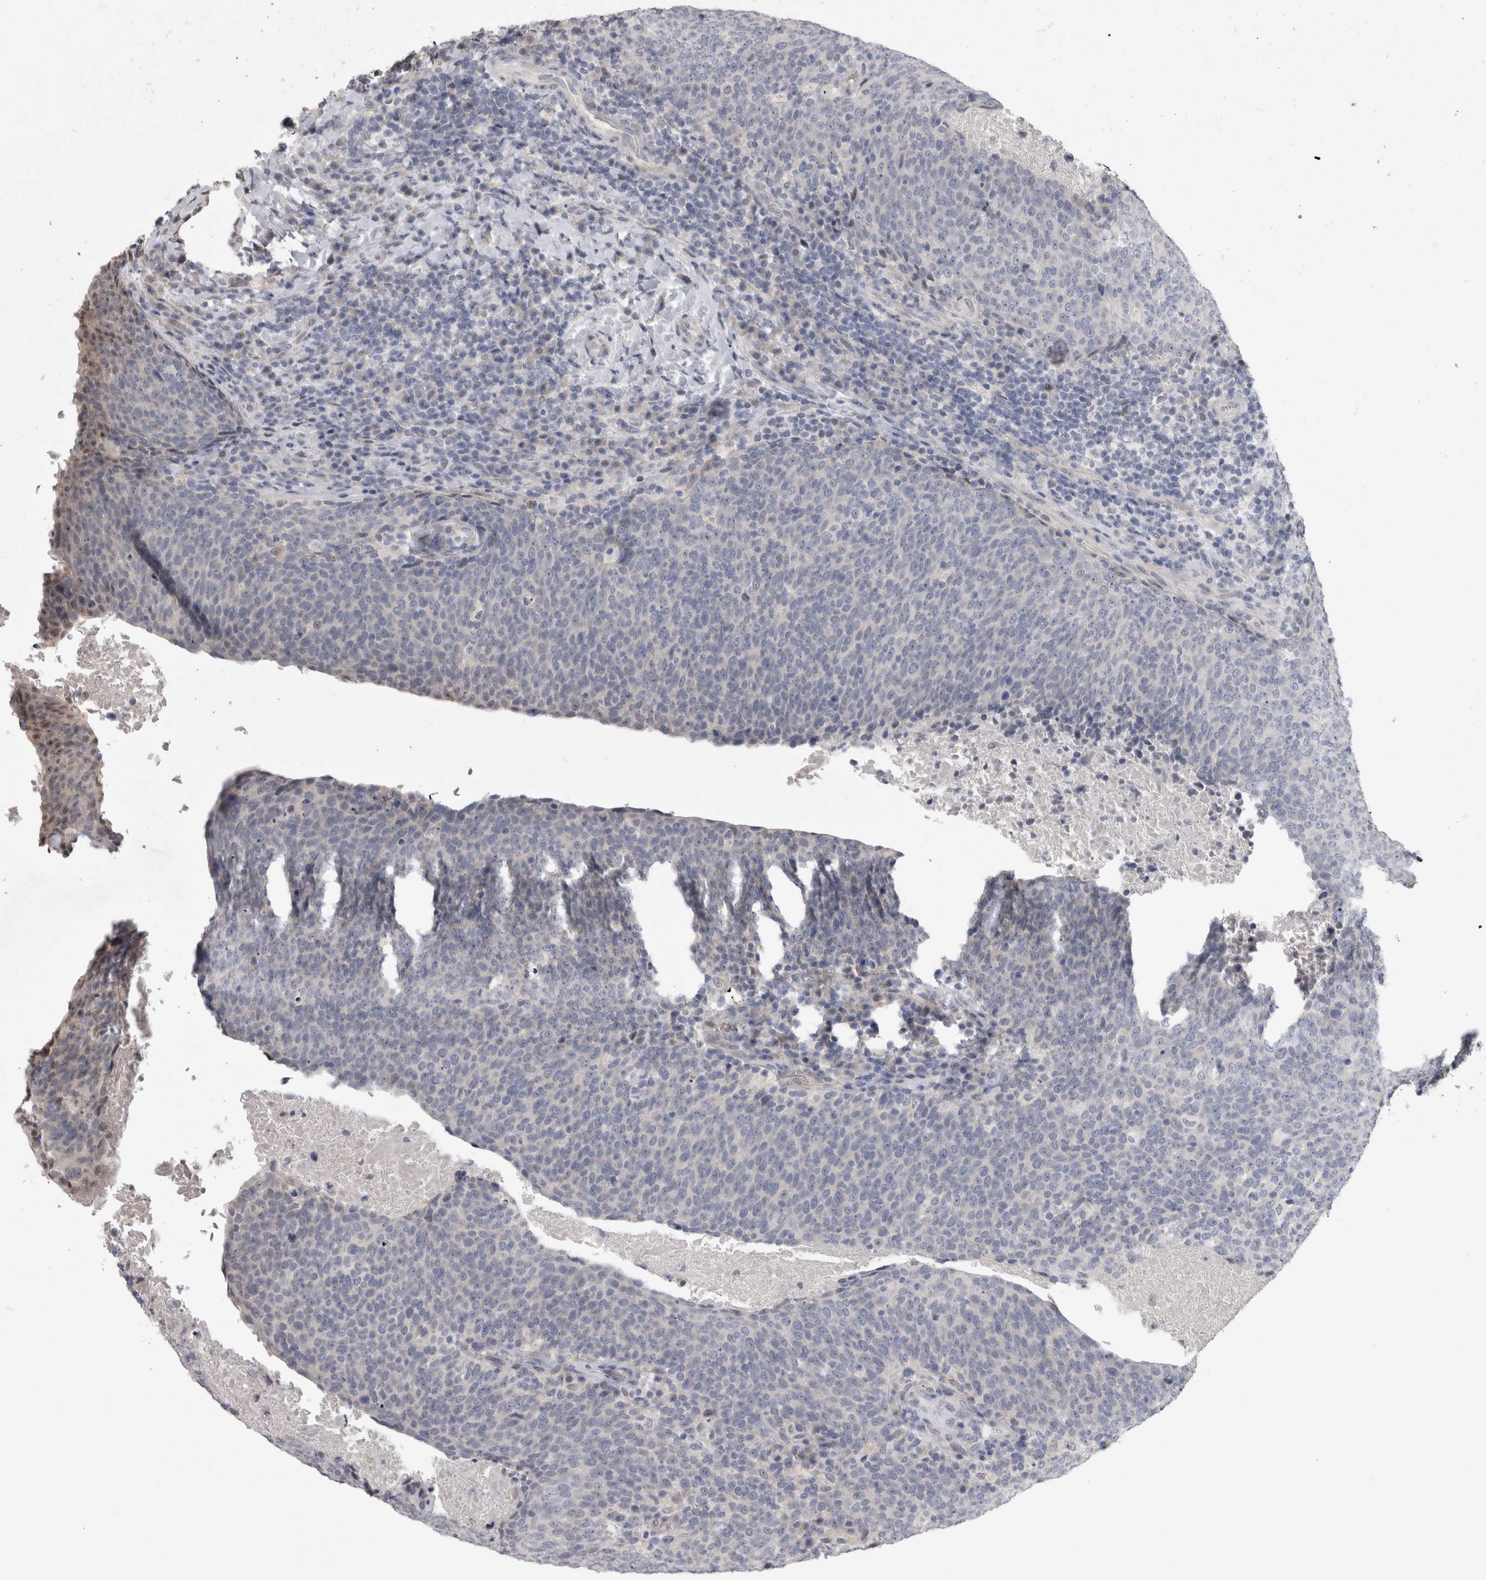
{"staining": {"intensity": "negative", "quantity": "none", "location": "none"}, "tissue": "head and neck cancer", "cell_type": "Tumor cells", "image_type": "cancer", "snomed": [{"axis": "morphology", "description": "Squamous cell carcinoma, NOS"}, {"axis": "morphology", "description": "Squamous cell carcinoma, metastatic, NOS"}, {"axis": "topography", "description": "Lymph node"}, {"axis": "topography", "description": "Head-Neck"}], "caption": "High power microscopy image of an IHC photomicrograph of head and neck cancer, revealing no significant staining in tumor cells.", "gene": "IFI44", "patient": {"sex": "male", "age": 62}}